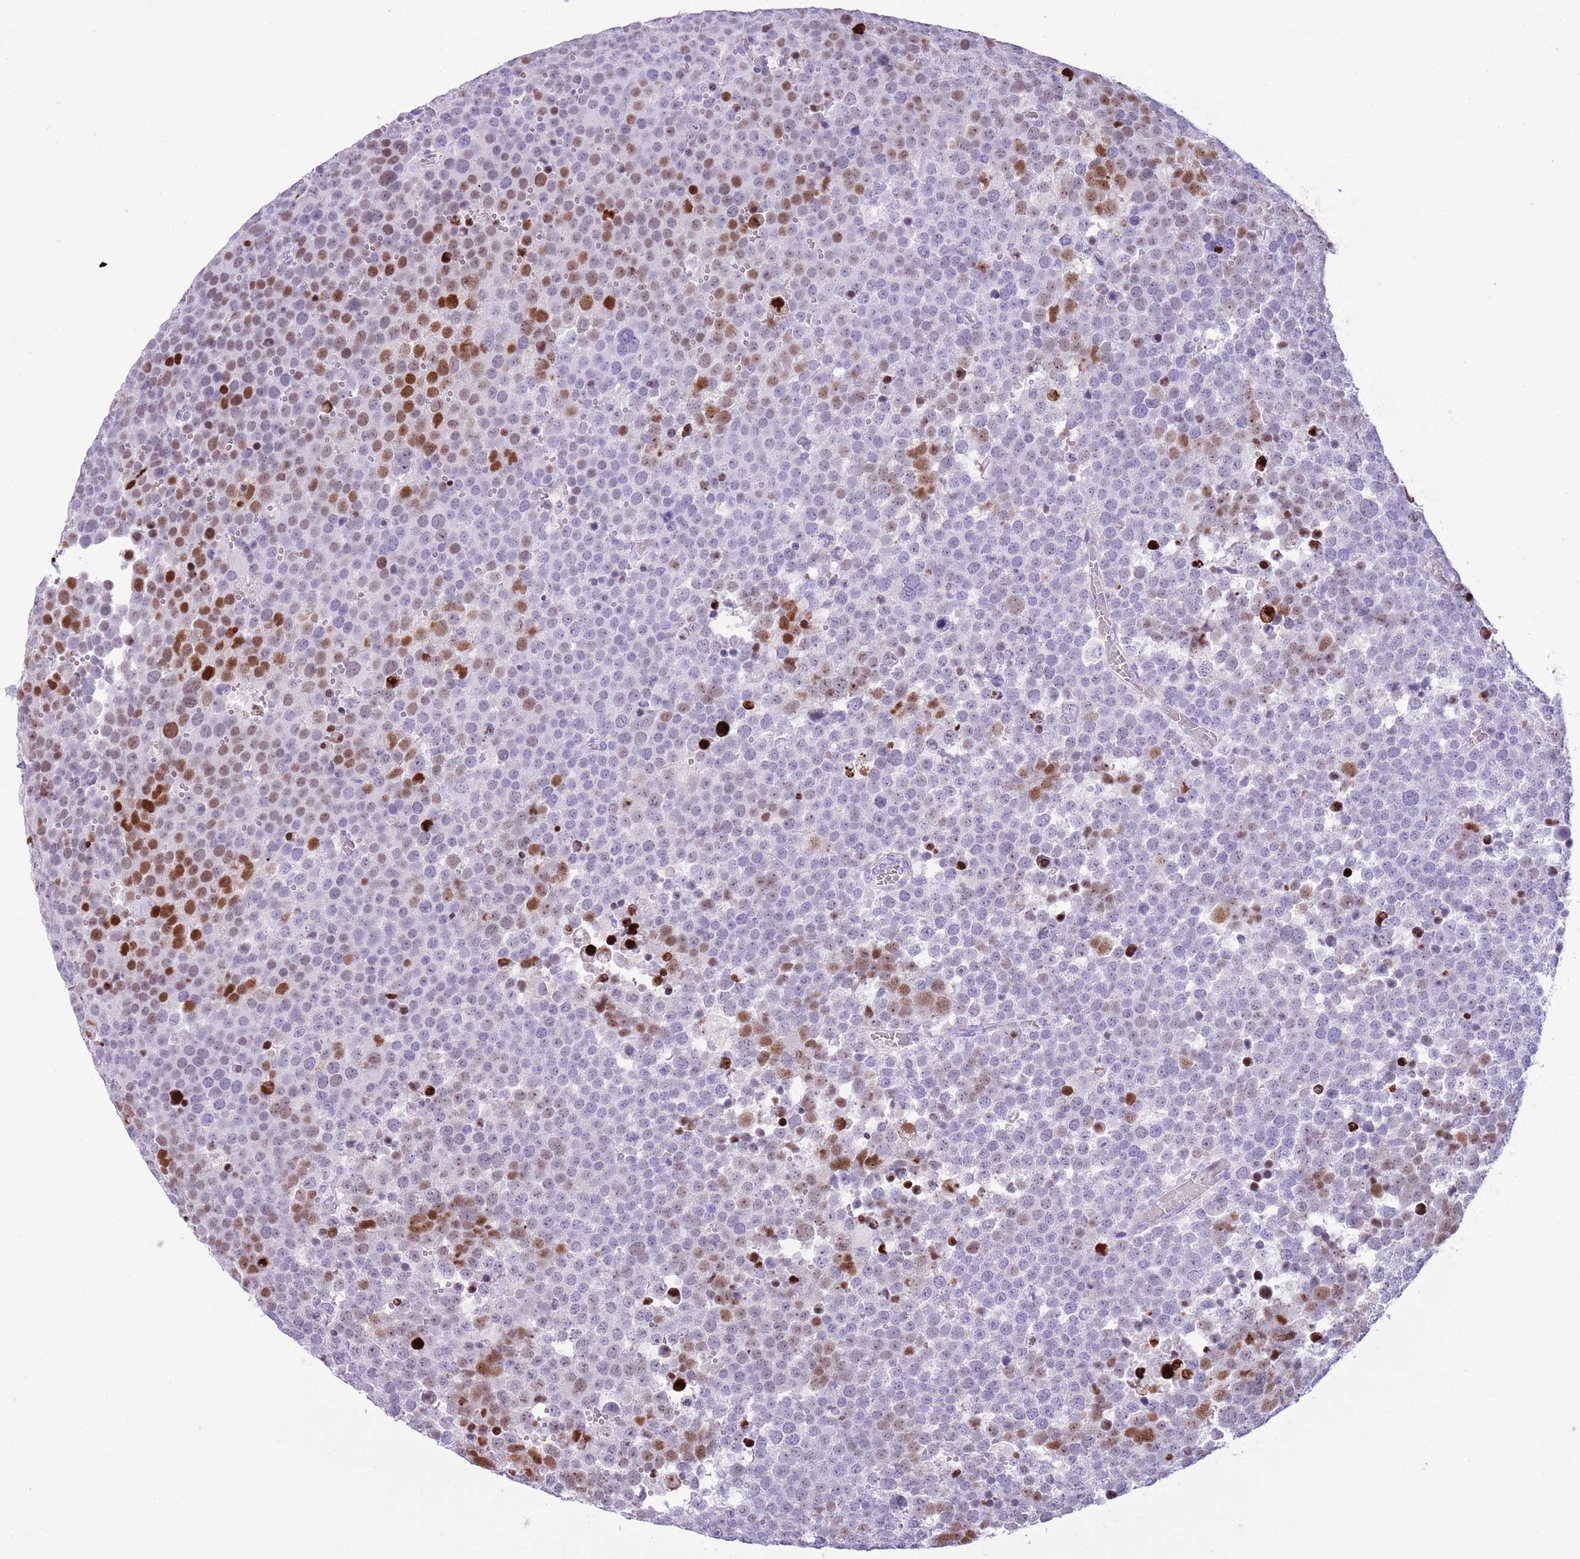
{"staining": {"intensity": "moderate", "quantity": "<25%", "location": "nuclear"}, "tissue": "testis cancer", "cell_type": "Tumor cells", "image_type": "cancer", "snomed": [{"axis": "morphology", "description": "Seminoma, NOS"}, {"axis": "topography", "description": "Testis"}], "caption": "Seminoma (testis) stained for a protein (brown) exhibits moderate nuclear positive positivity in approximately <25% of tumor cells.", "gene": "BCL11B", "patient": {"sex": "male", "age": 71}}